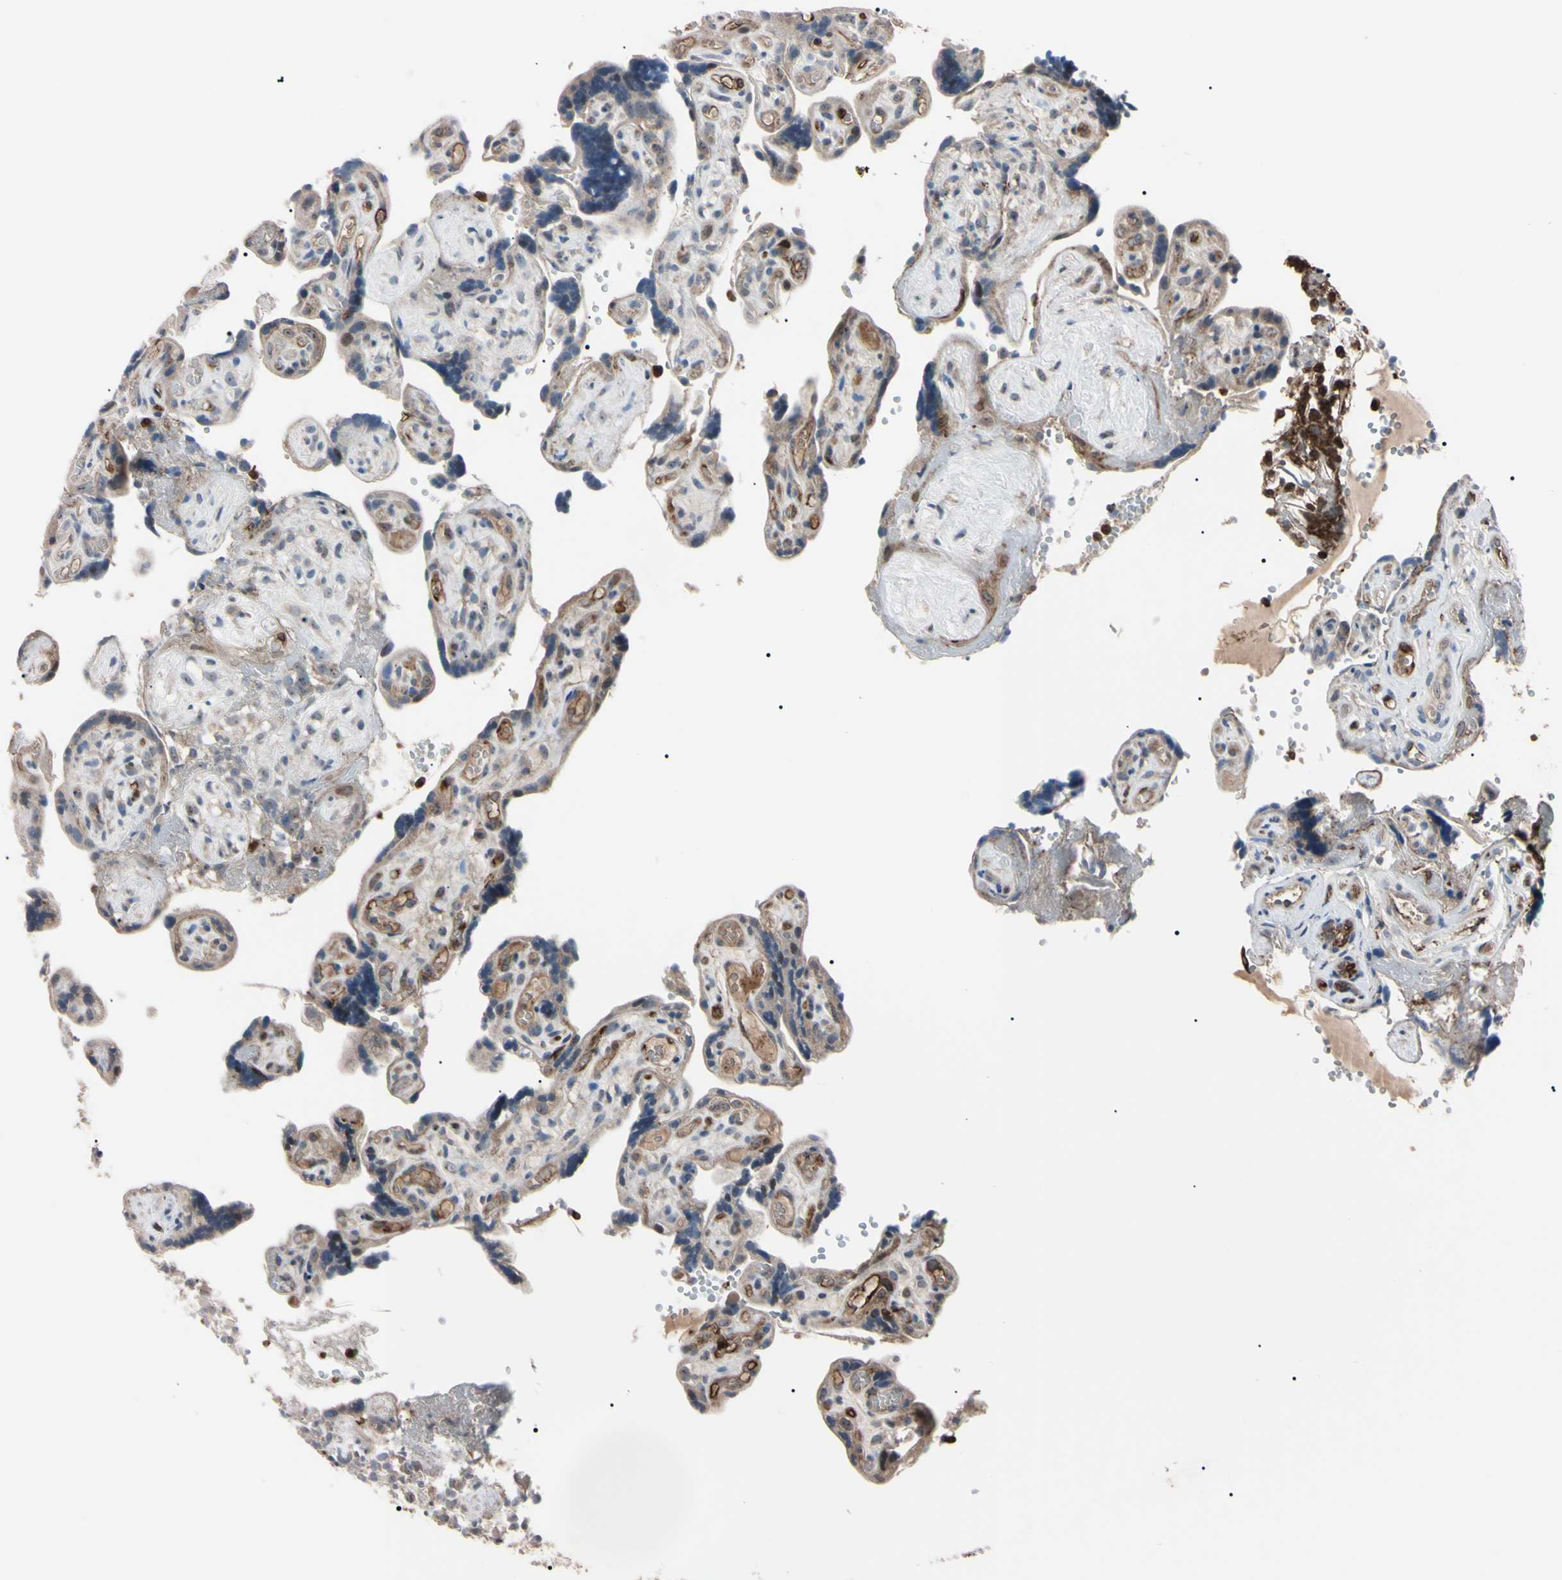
{"staining": {"intensity": "strong", "quantity": "<25%", "location": "cytoplasmic/membranous,nuclear"}, "tissue": "placenta", "cell_type": "Trophoblastic cells", "image_type": "normal", "snomed": [{"axis": "morphology", "description": "Normal tissue, NOS"}, {"axis": "topography", "description": "Placenta"}], "caption": "A high-resolution histopathology image shows immunohistochemistry staining of normal placenta, which displays strong cytoplasmic/membranous,nuclear expression in about <25% of trophoblastic cells. The staining is performed using DAB brown chromogen to label protein expression. The nuclei are counter-stained blue using hematoxylin.", "gene": "TRAF5", "patient": {"sex": "female", "age": 30}}